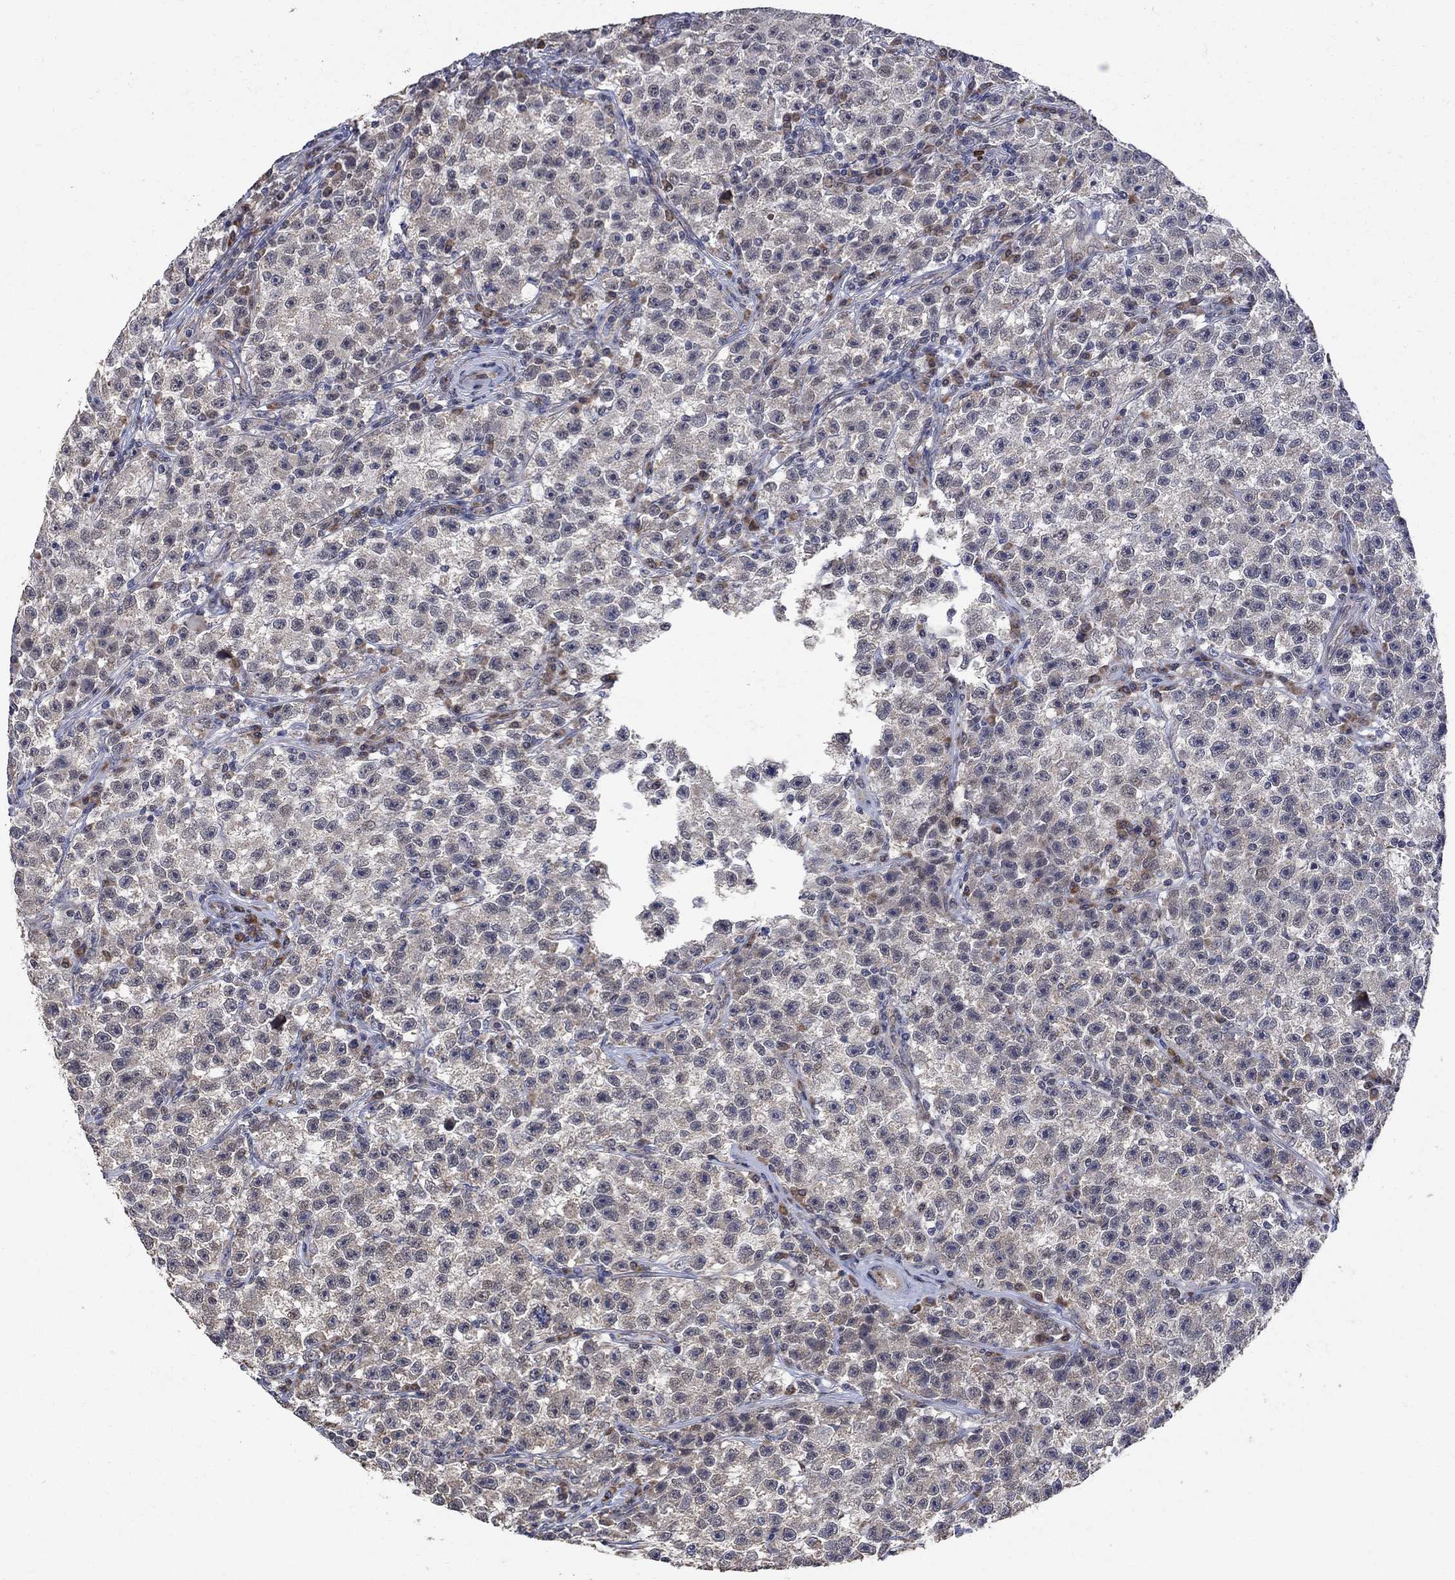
{"staining": {"intensity": "negative", "quantity": "none", "location": "none"}, "tissue": "testis cancer", "cell_type": "Tumor cells", "image_type": "cancer", "snomed": [{"axis": "morphology", "description": "Seminoma, NOS"}, {"axis": "topography", "description": "Testis"}], "caption": "Tumor cells are negative for brown protein staining in seminoma (testis). Brightfield microscopy of immunohistochemistry stained with DAB (brown) and hematoxylin (blue), captured at high magnification.", "gene": "ANKRA2", "patient": {"sex": "male", "age": 22}}